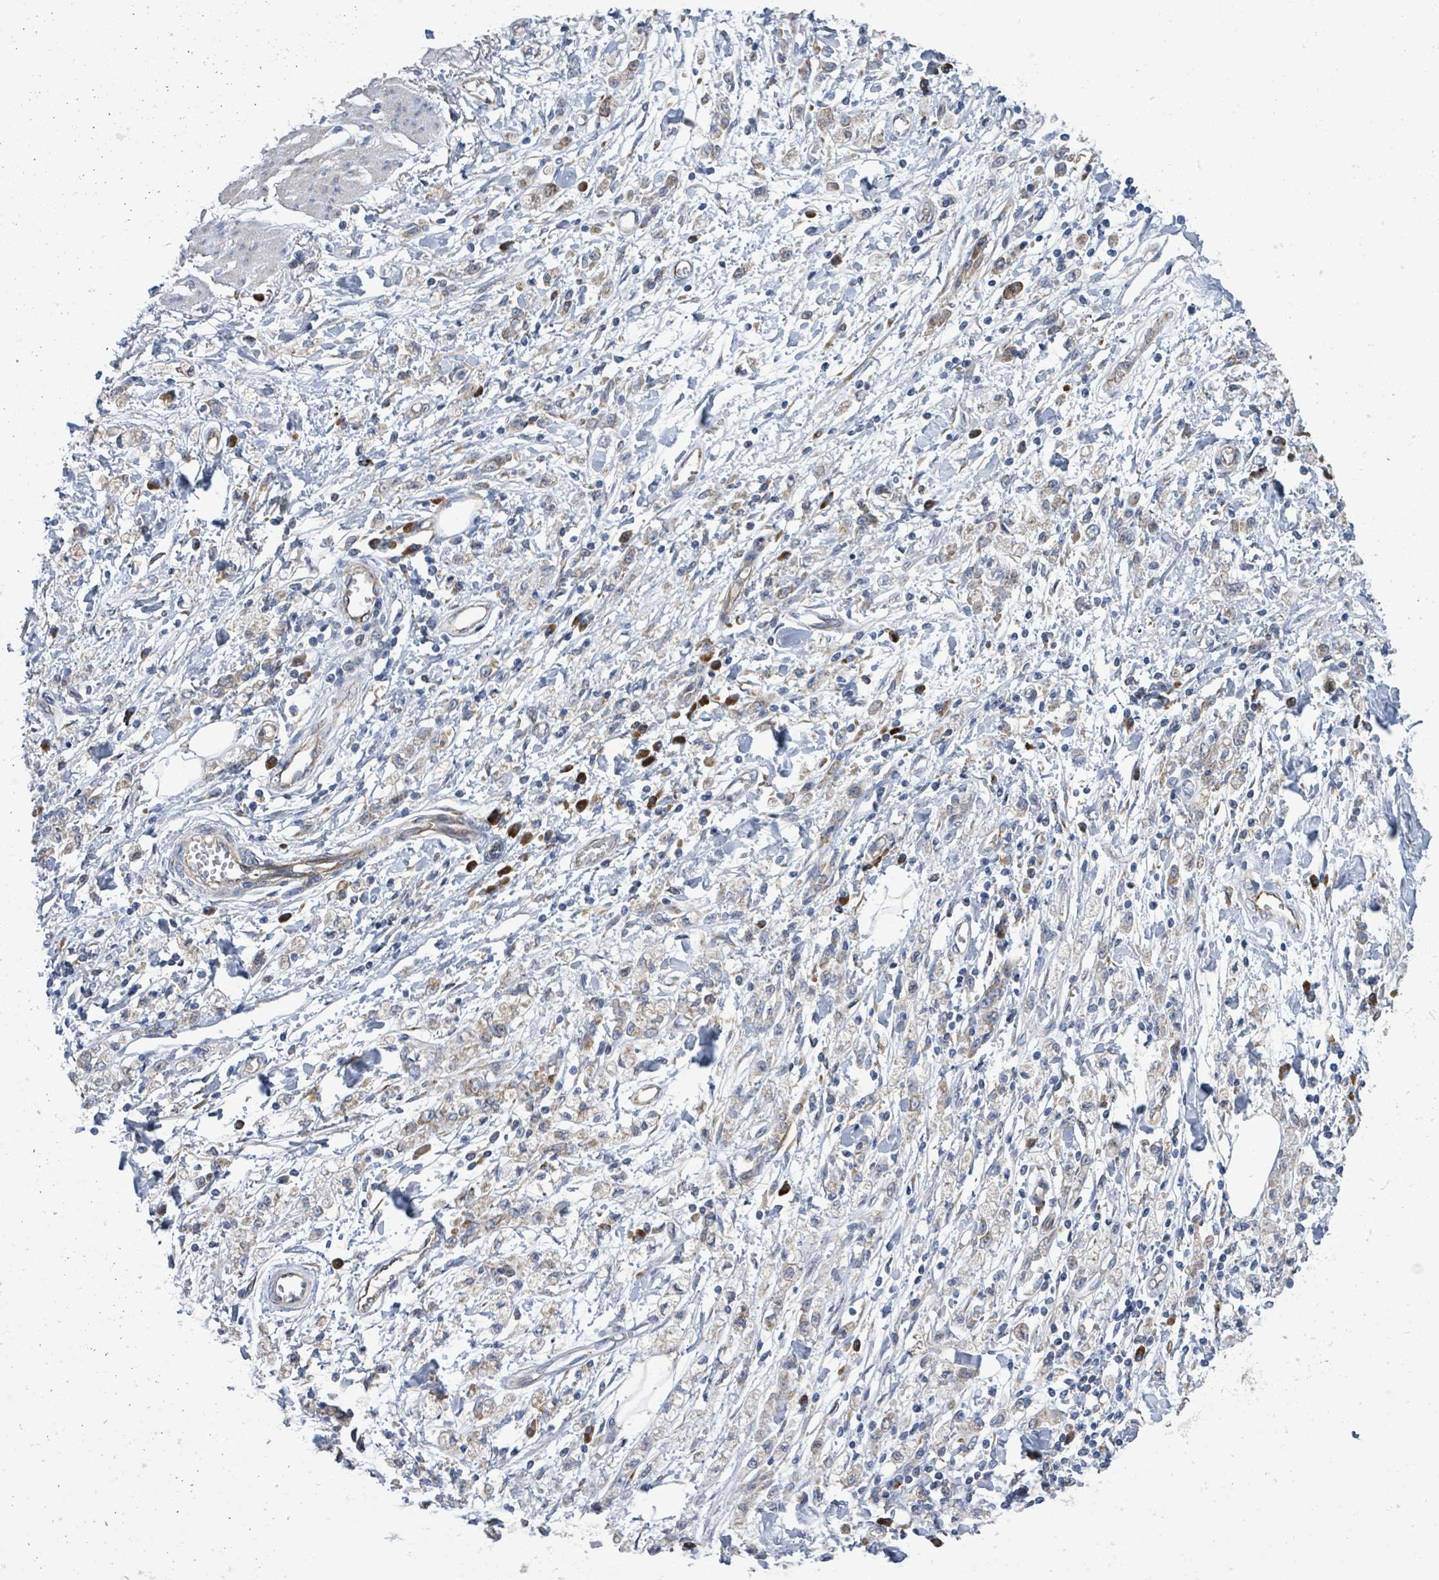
{"staining": {"intensity": "weak", "quantity": "<25%", "location": "cytoplasmic/membranous"}, "tissue": "stomach cancer", "cell_type": "Tumor cells", "image_type": "cancer", "snomed": [{"axis": "morphology", "description": "Adenocarcinoma, NOS"}, {"axis": "topography", "description": "Stomach"}], "caption": "DAB immunohistochemical staining of stomach adenocarcinoma demonstrates no significant expression in tumor cells.", "gene": "NOMO1", "patient": {"sex": "male", "age": 77}}